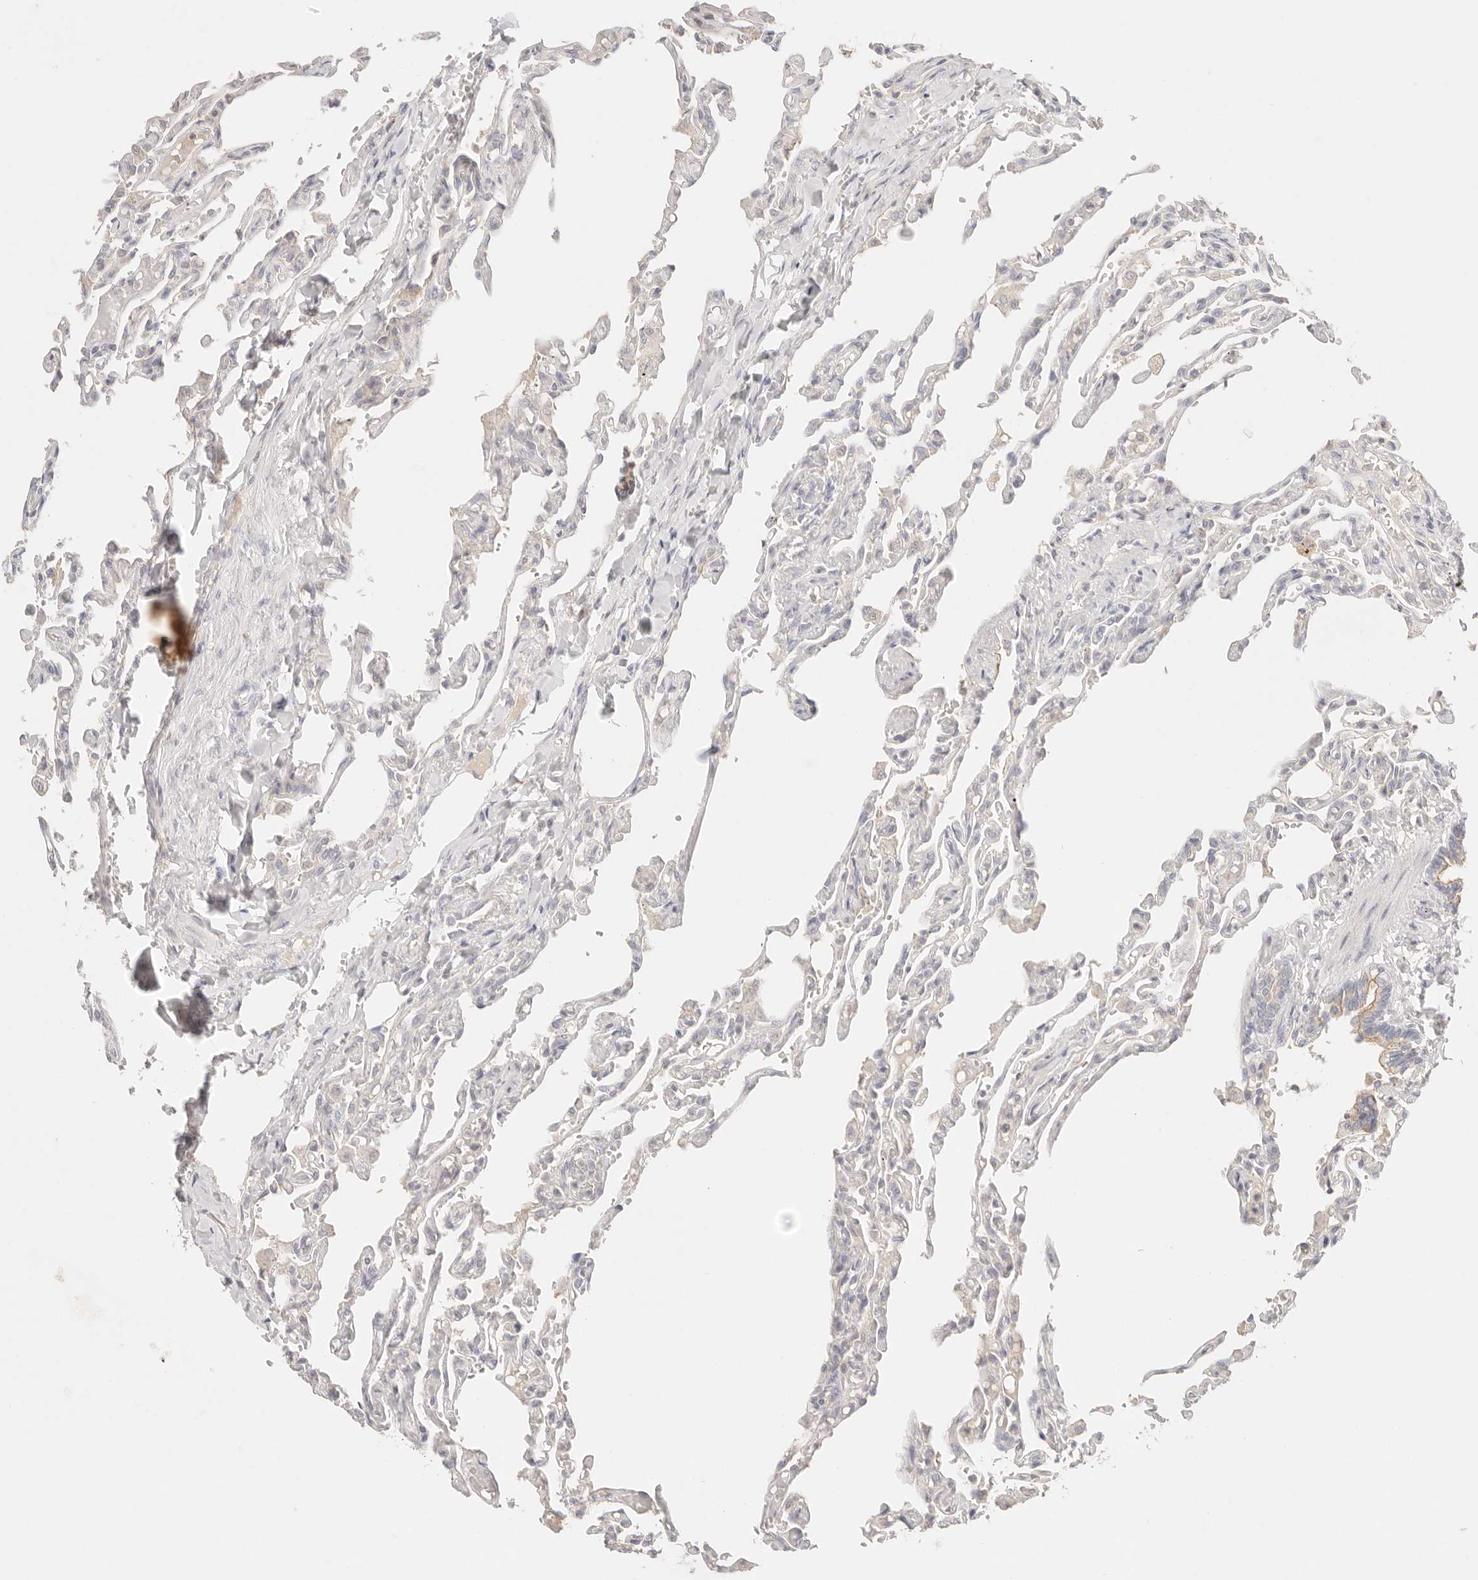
{"staining": {"intensity": "negative", "quantity": "none", "location": "none"}, "tissue": "lung", "cell_type": "Alveolar cells", "image_type": "normal", "snomed": [{"axis": "morphology", "description": "Normal tissue, NOS"}, {"axis": "topography", "description": "Lung"}], "caption": "IHC micrograph of unremarkable lung: human lung stained with DAB displays no significant protein expression in alveolar cells. The staining was performed using DAB to visualize the protein expression in brown, while the nuclei were stained in blue with hematoxylin (Magnification: 20x).", "gene": "CEP120", "patient": {"sex": "male", "age": 21}}